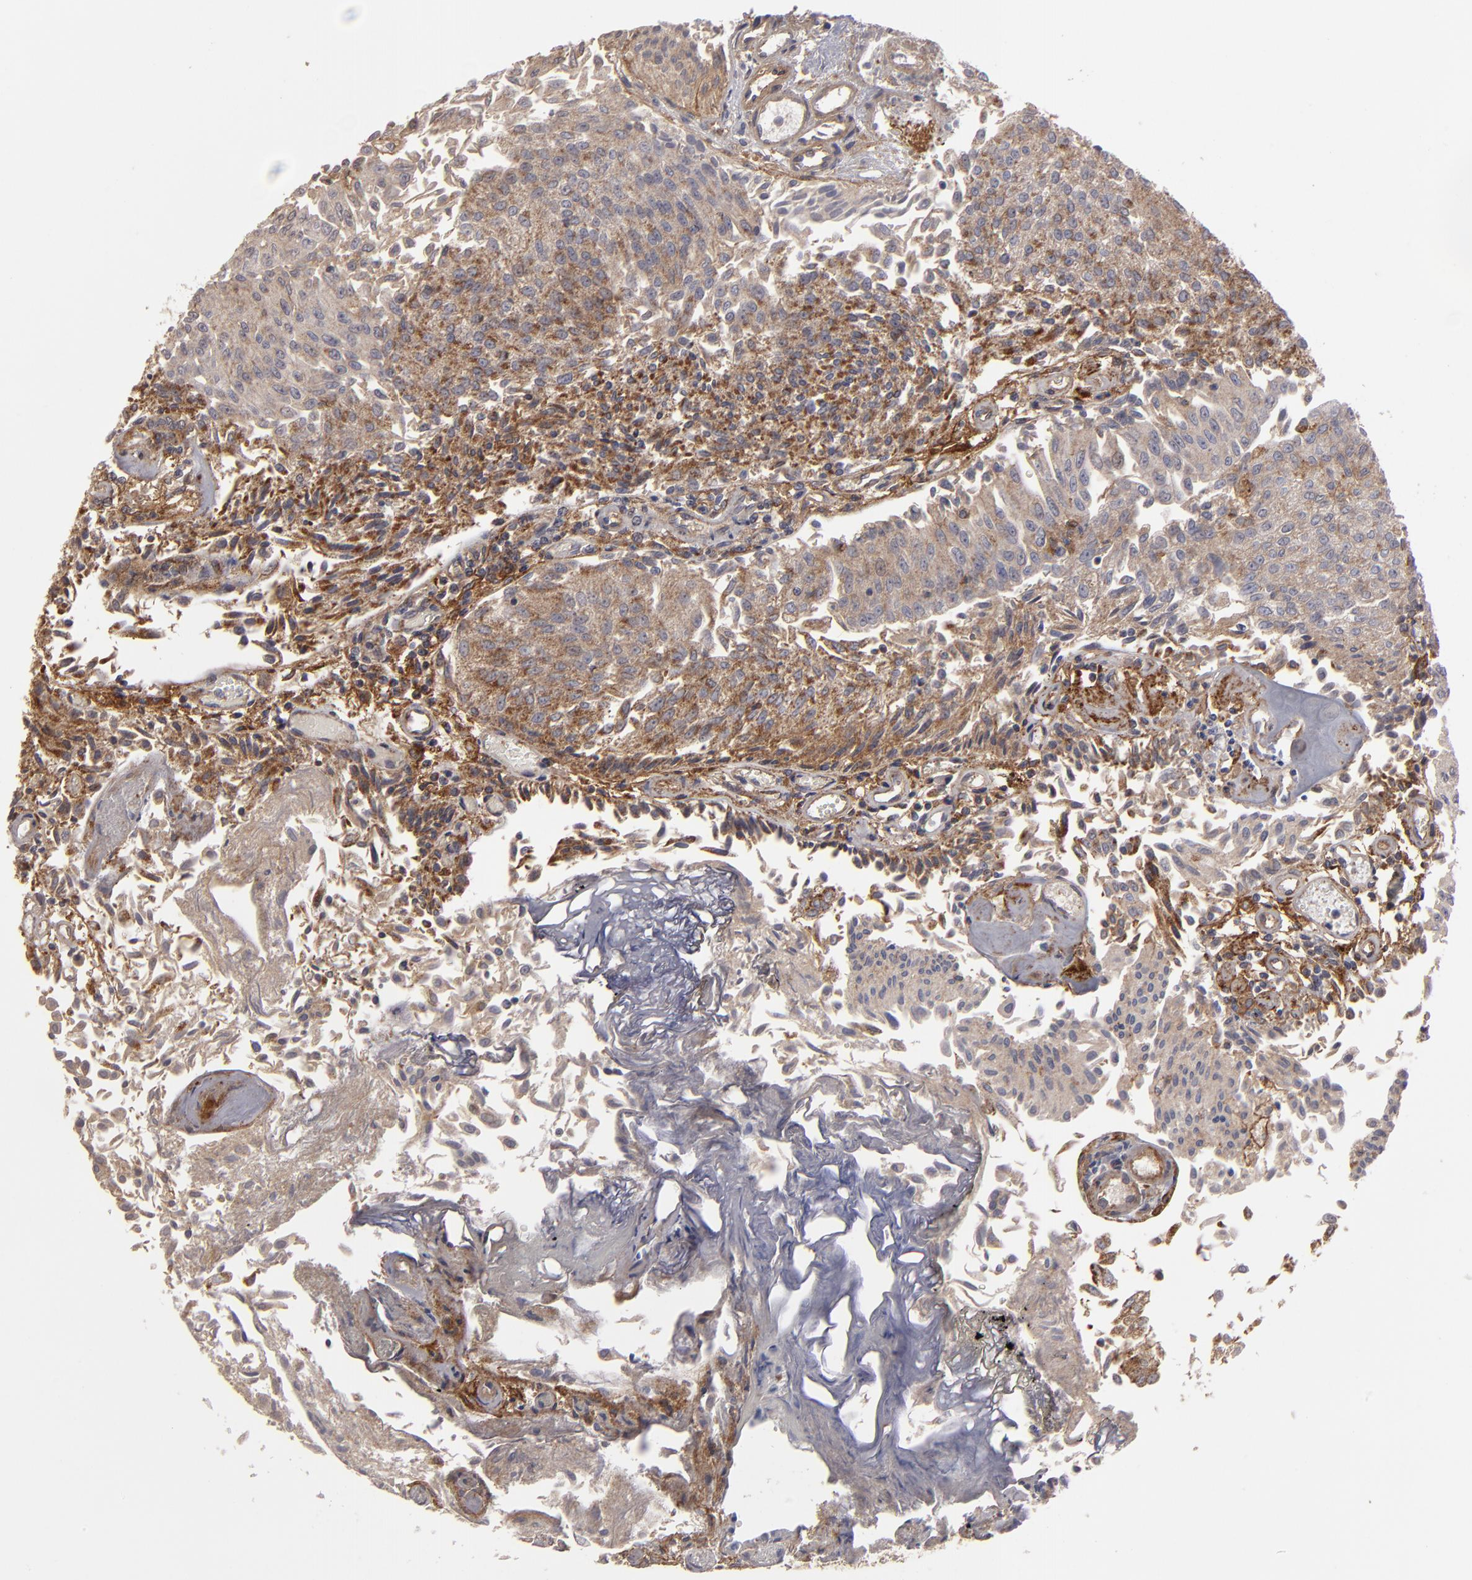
{"staining": {"intensity": "moderate", "quantity": "25%-75%", "location": "cytoplasmic/membranous"}, "tissue": "urothelial cancer", "cell_type": "Tumor cells", "image_type": "cancer", "snomed": [{"axis": "morphology", "description": "Urothelial carcinoma, Low grade"}, {"axis": "topography", "description": "Urinary bladder"}], "caption": "Human urothelial carcinoma (low-grade) stained with a brown dye displays moderate cytoplasmic/membranous positive staining in approximately 25%-75% of tumor cells.", "gene": "ITGB5", "patient": {"sex": "male", "age": 86}}